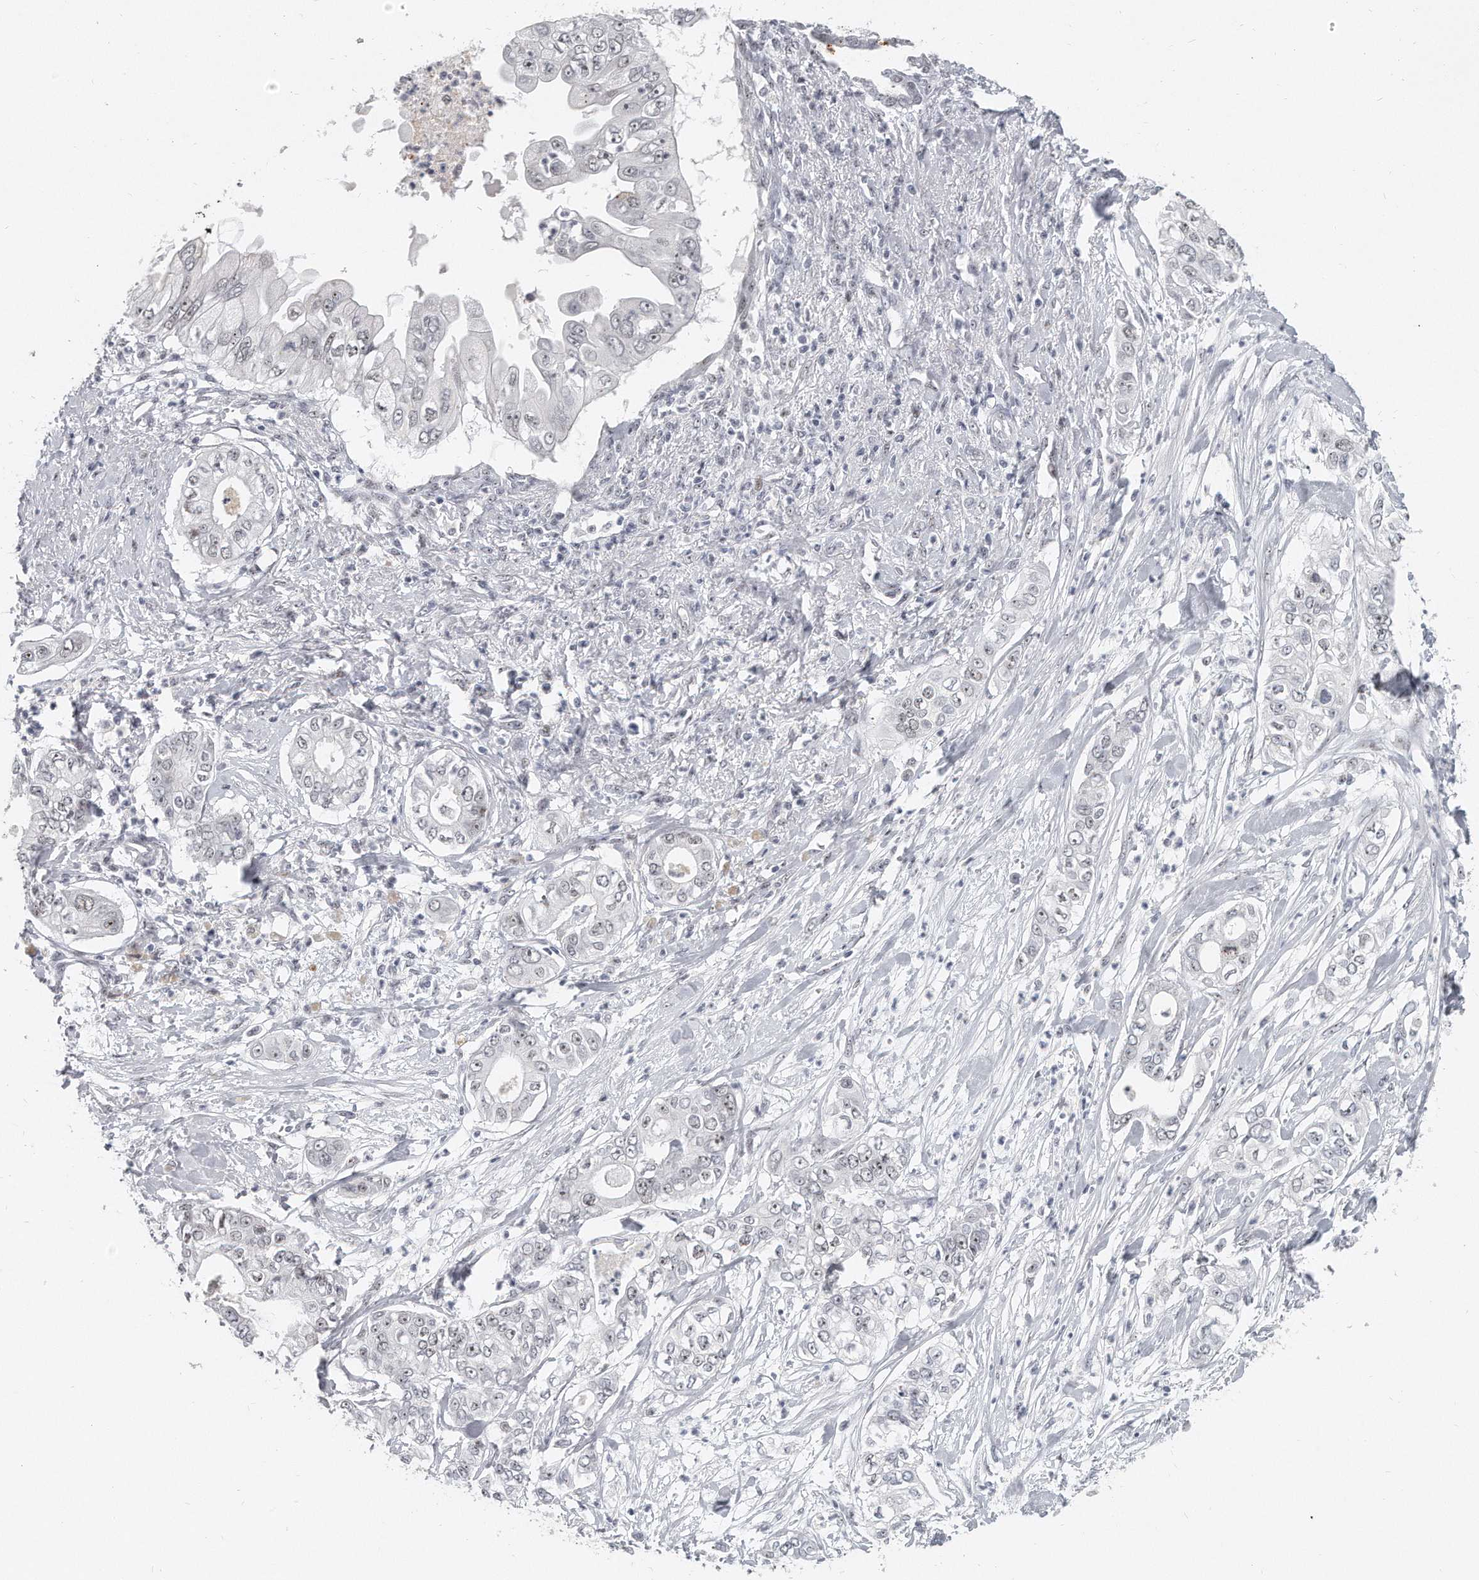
{"staining": {"intensity": "weak", "quantity": "<25%", "location": "nuclear"}, "tissue": "pancreatic cancer", "cell_type": "Tumor cells", "image_type": "cancer", "snomed": [{"axis": "morphology", "description": "Adenocarcinoma, NOS"}, {"axis": "topography", "description": "Pancreas"}], "caption": "The photomicrograph exhibits no significant expression in tumor cells of pancreatic adenocarcinoma.", "gene": "TFCP2L1", "patient": {"sex": "female", "age": 78}}